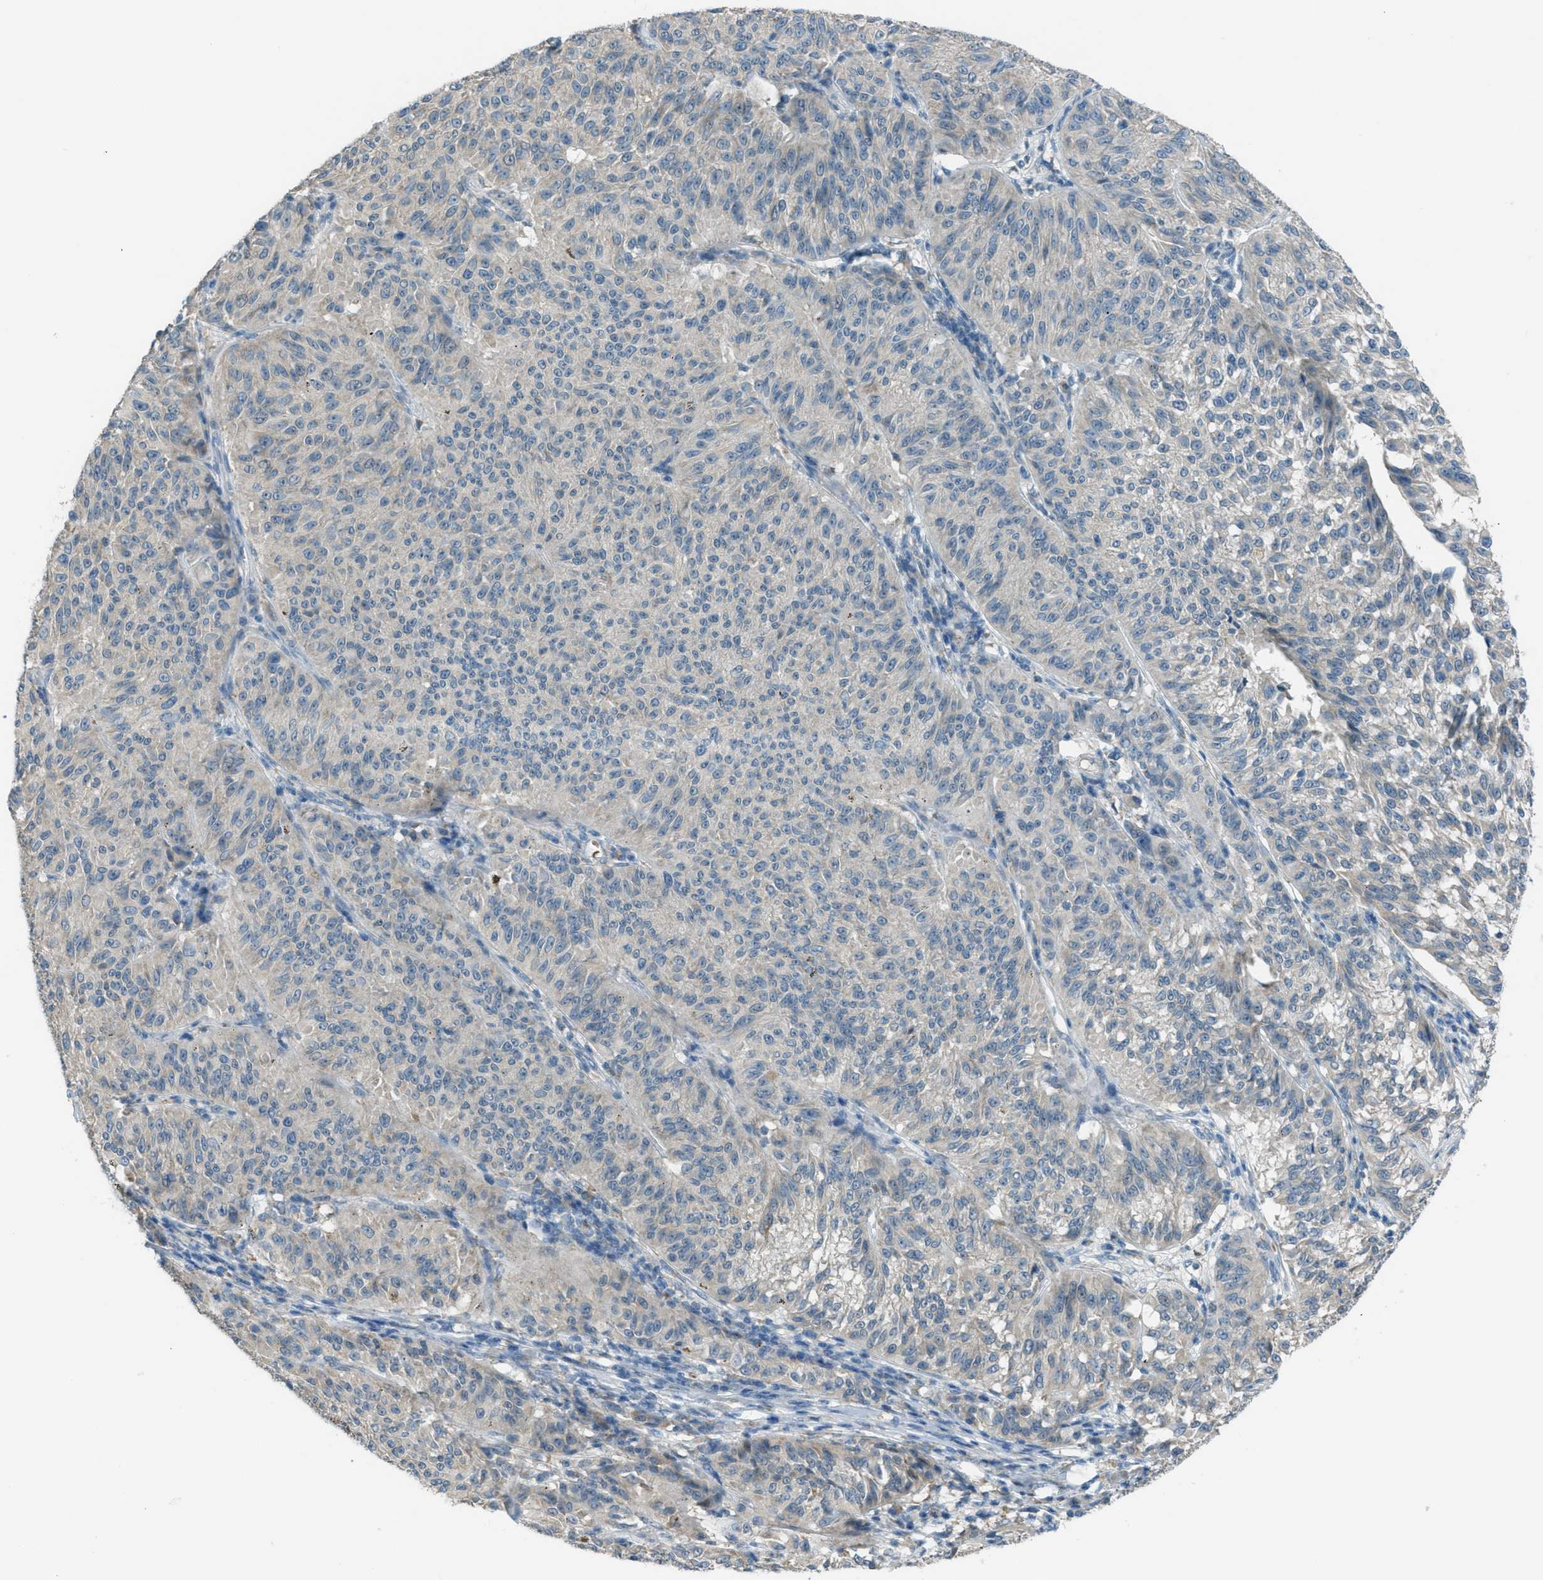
{"staining": {"intensity": "negative", "quantity": "none", "location": "none"}, "tissue": "melanoma", "cell_type": "Tumor cells", "image_type": "cancer", "snomed": [{"axis": "morphology", "description": "Malignant melanoma, NOS"}, {"axis": "topography", "description": "Skin"}], "caption": "Immunohistochemistry image of melanoma stained for a protein (brown), which demonstrates no staining in tumor cells.", "gene": "CDON", "patient": {"sex": "female", "age": 72}}